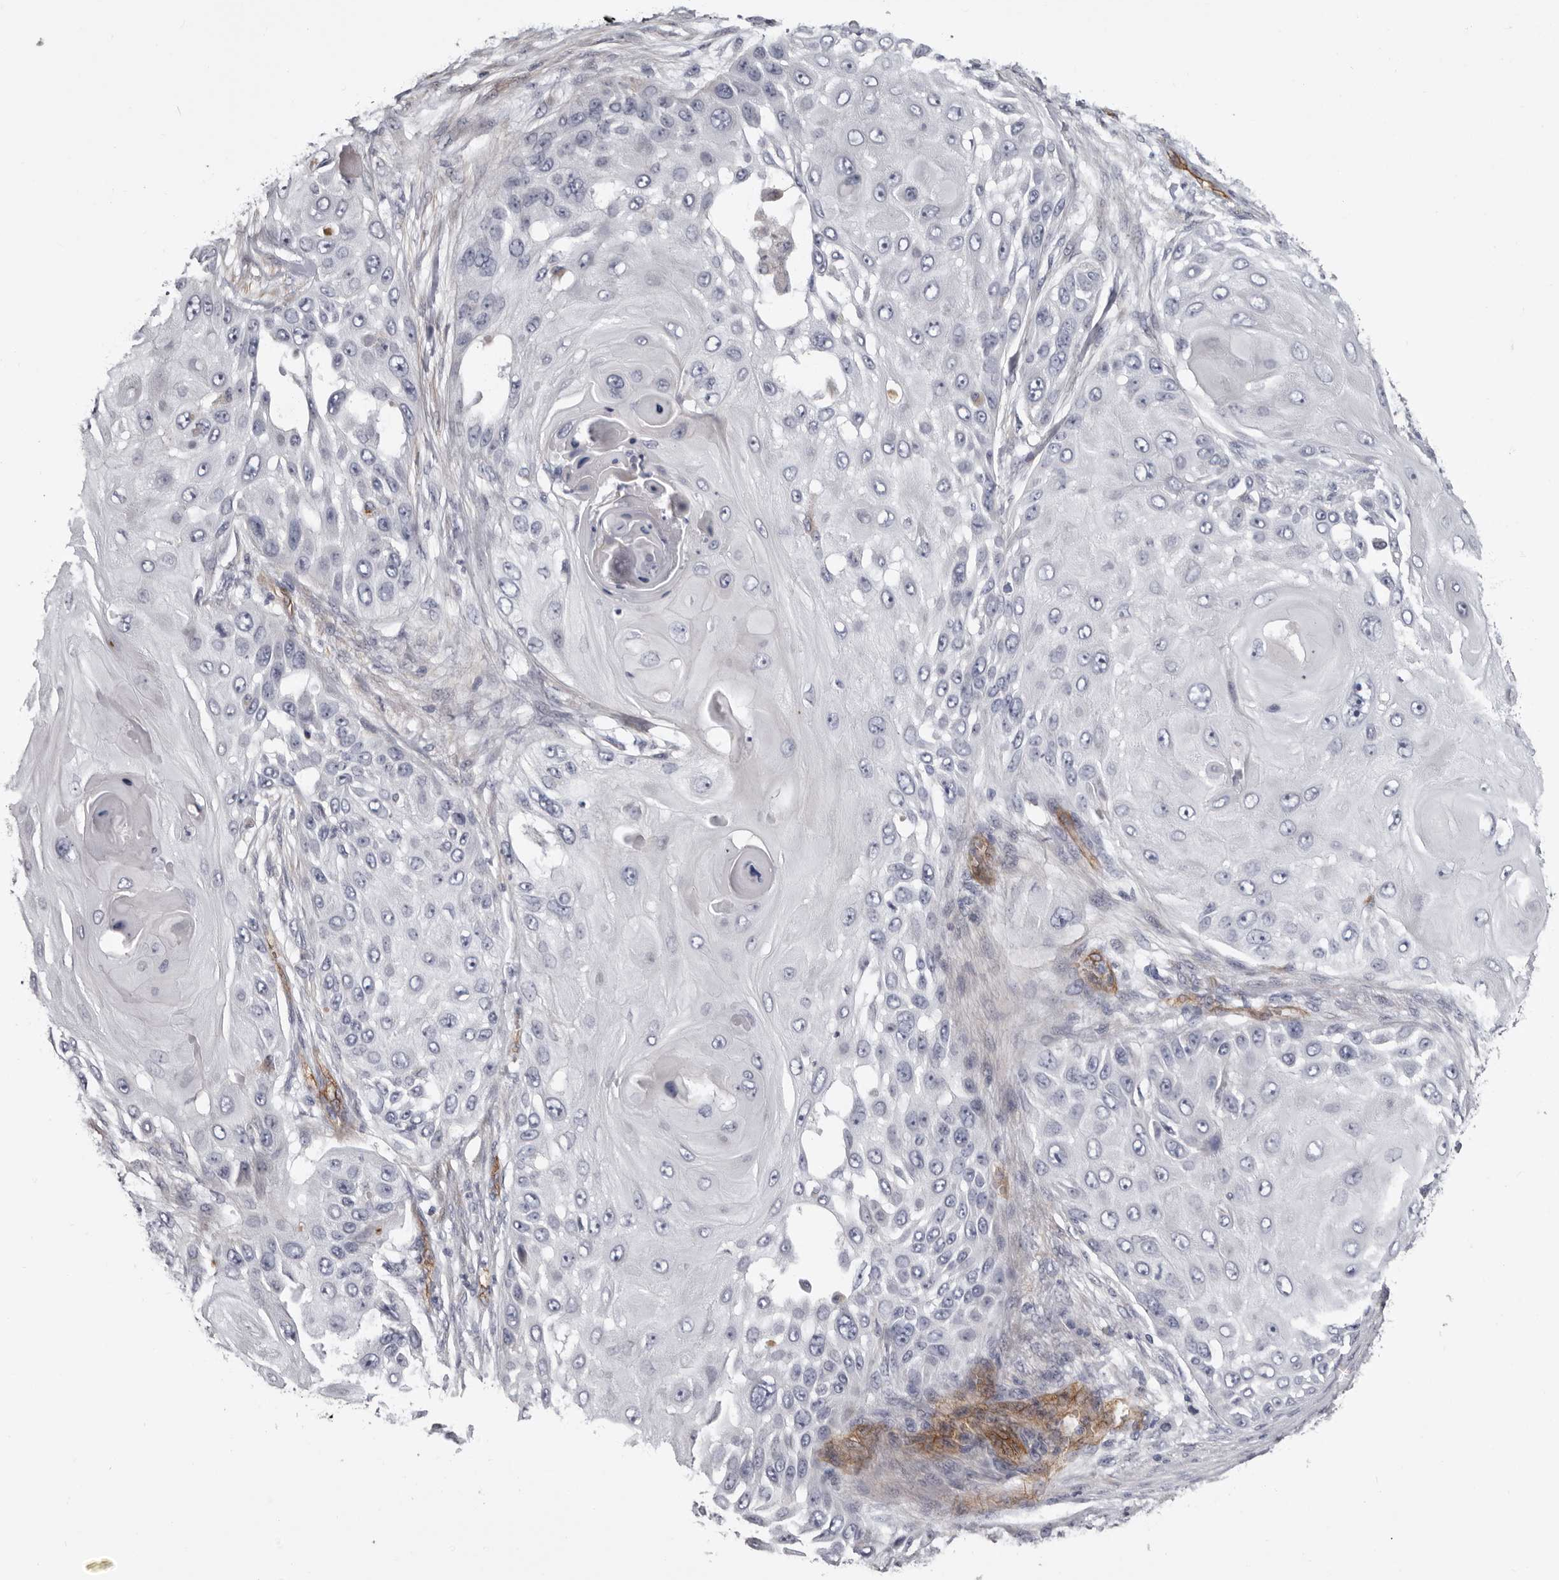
{"staining": {"intensity": "negative", "quantity": "none", "location": "none"}, "tissue": "skin cancer", "cell_type": "Tumor cells", "image_type": "cancer", "snomed": [{"axis": "morphology", "description": "Squamous cell carcinoma, NOS"}, {"axis": "topography", "description": "Skin"}], "caption": "The image reveals no significant positivity in tumor cells of squamous cell carcinoma (skin).", "gene": "ADGRL4", "patient": {"sex": "female", "age": 44}}